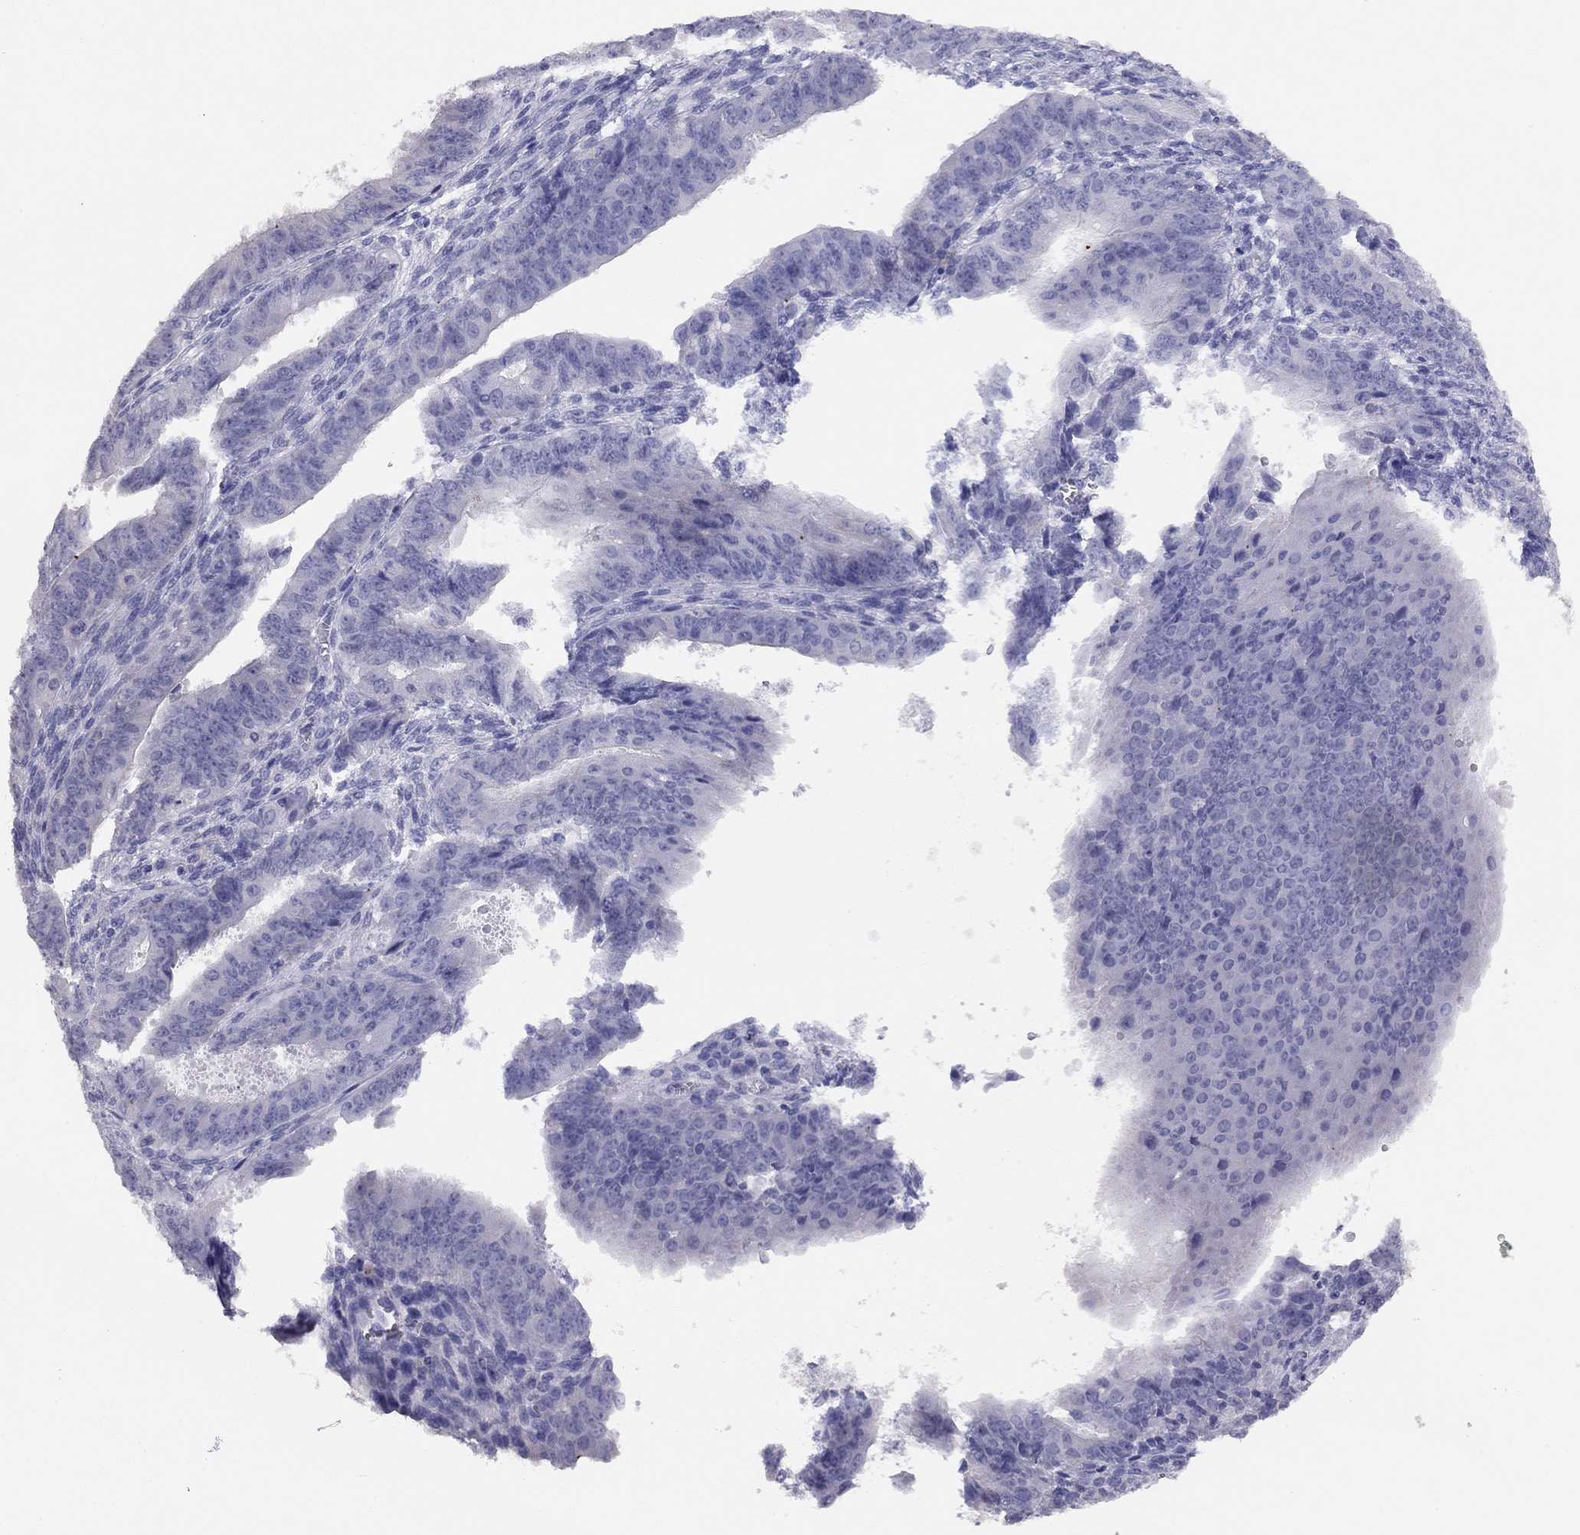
{"staining": {"intensity": "negative", "quantity": "none", "location": "none"}, "tissue": "ovarian cancer", "cell_type": "Tumor cells", "image_type": "cancer", "snomed": [{"axis": "morphology", "description": "Carcinoma, endometroid"}, {"axis": "topography", "description": "Ovary"}], "caption": "Immunohistochemistry (IHC) photomicrograph of ovarian cancer (endometroid carcinoma) stained for a protein (brown), which displays no expression in tumor cells.", "gene": "LRIT2", "patient": {"sex": "female", "age": 42}}